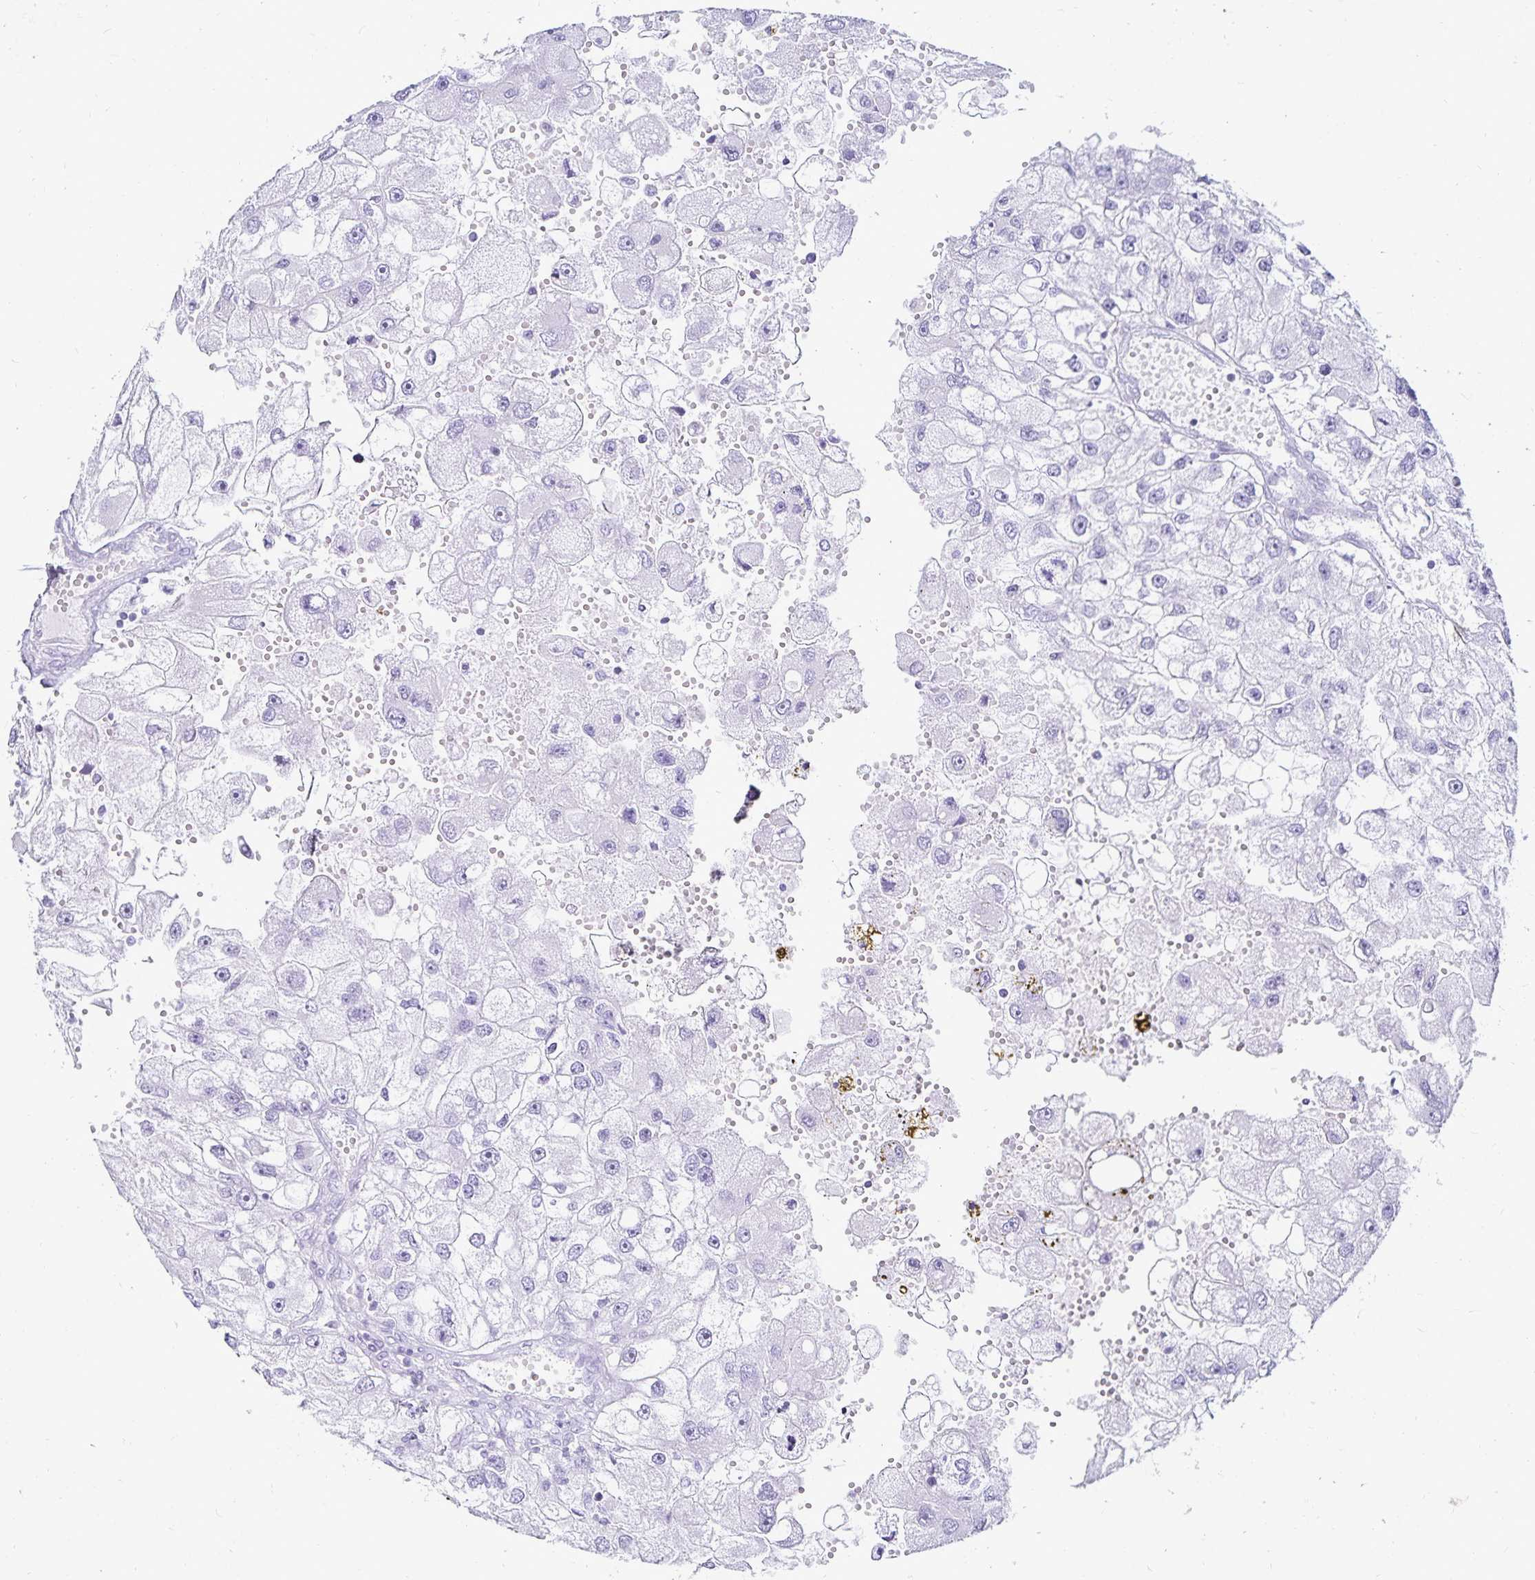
{"staining": {"intensity": "negative", "quantity": "none", "location": "none"}, "tissue": "renal cancer", "cell_type": "Tumor cells", "image_type": "cancer", "snomed": [{"axis": "morphology", "description": "Adenocarcinoma, NOS"}, {"axis": "topography", "description": "Kidney"}], "caption": "IHC micrograph of renal adenocarcinoma stained for a protein (brown), which displays no positivity in tumor cells.", "gene": "GP2", "patient": {"sex": "male", "age": 63}}